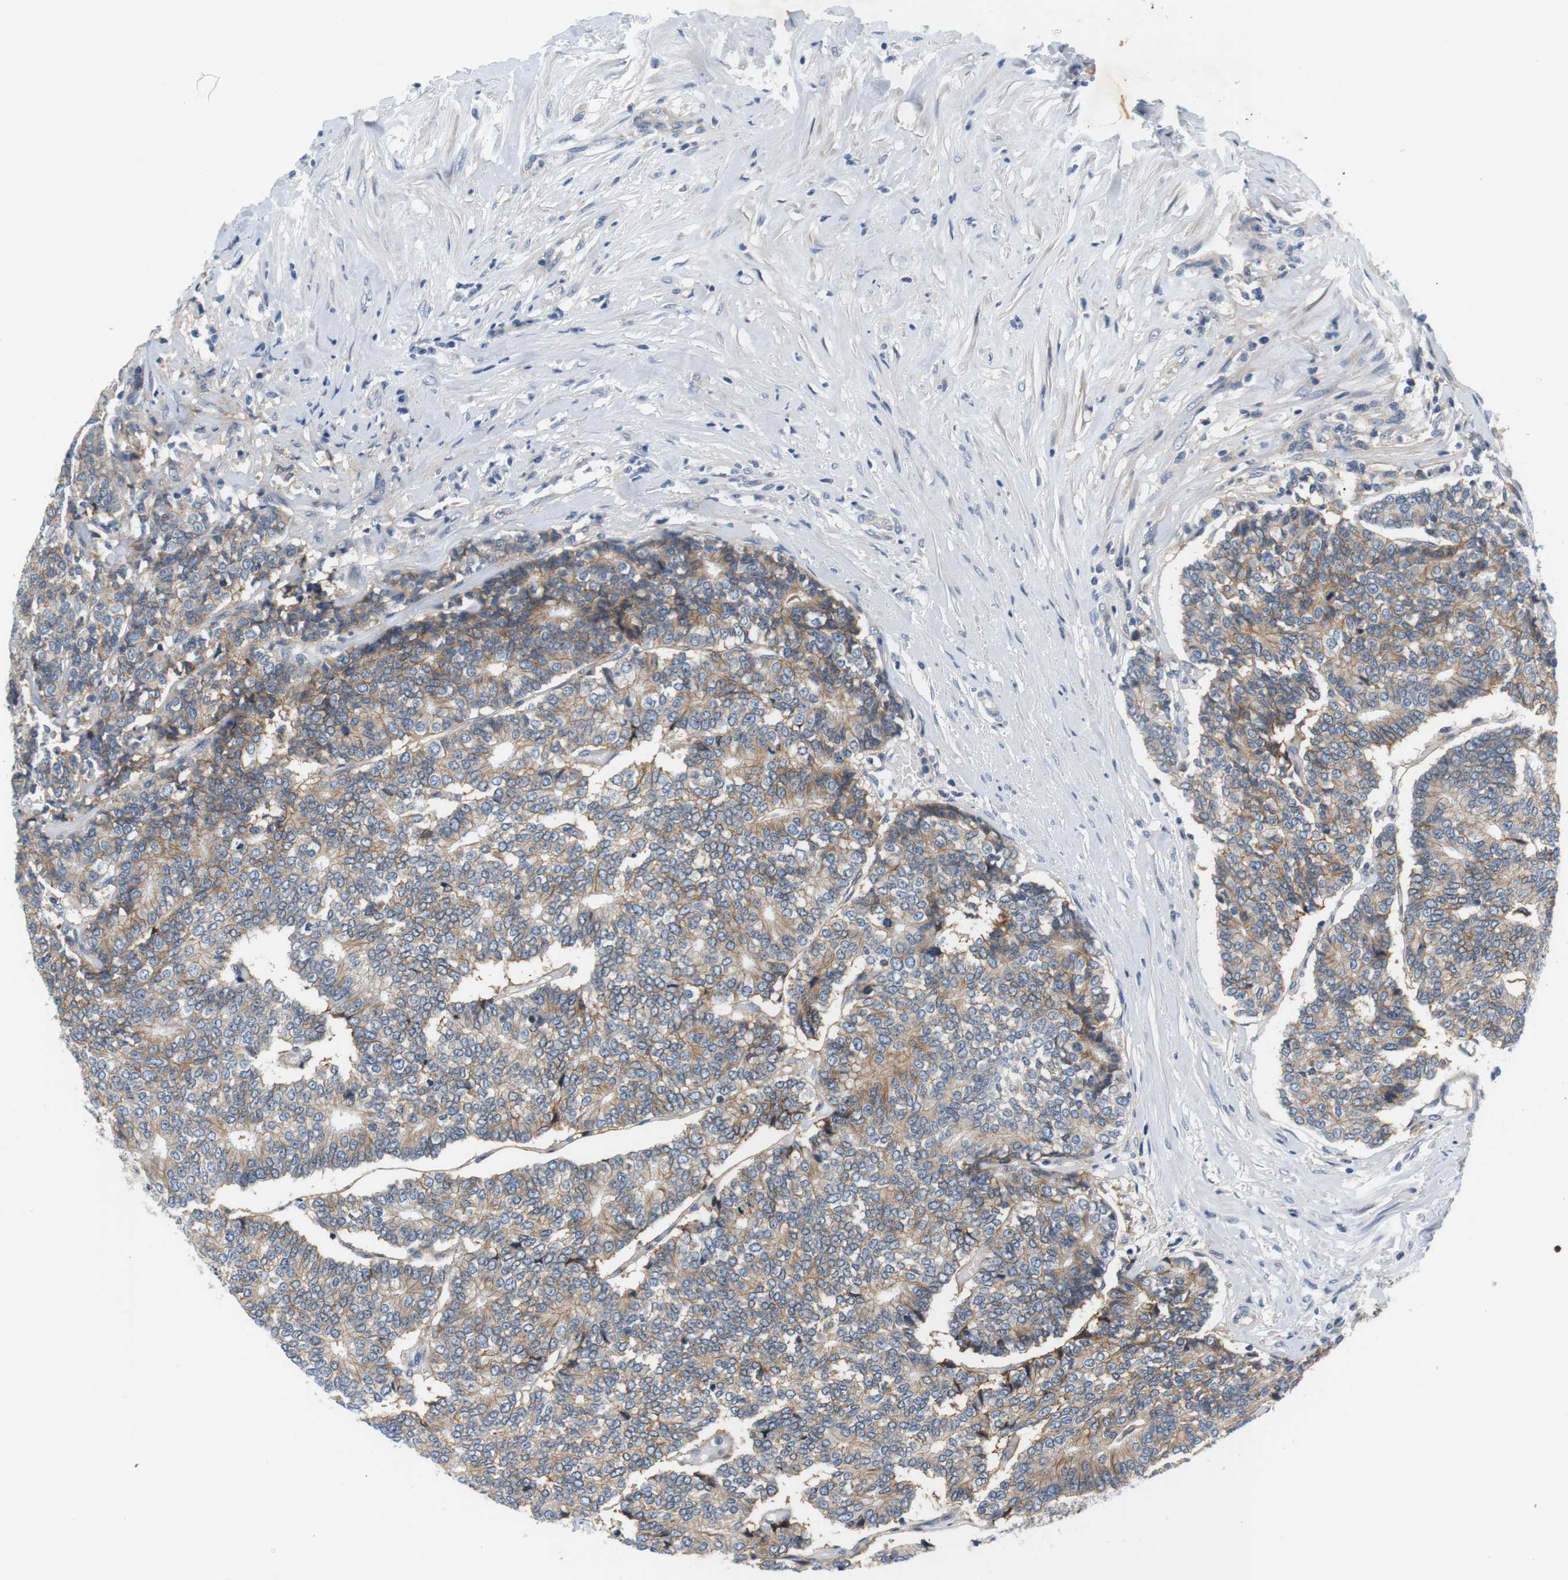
{"staining": {"intensity": "weak", "quantity": "25%-75%", "location": "cytoplasmic/membranous"}, "tissue": "prostate cancer", "cell_type": "Tumor cells", "image_type": "cancer", "snomed": [{"axis": "morphology", "description": "Normal tissue, NOS"}, {"axis": "morphology", "description": "Adenocarcinoma, High grade"}, {"axis": "topography", "description": "Prostate"}, {"axis": "topography", "description": "Seminal veicle"}], "caption": "The micrograph displays immunohistochemical staining of high-grade adenocarcinoma (prostate). There is weak cytoplasmic/membranous expression is present in approximately 25%-75% of tumor cells.", "gene": "SLC30A1", "patient": {"sex": "male", "age": 55}}